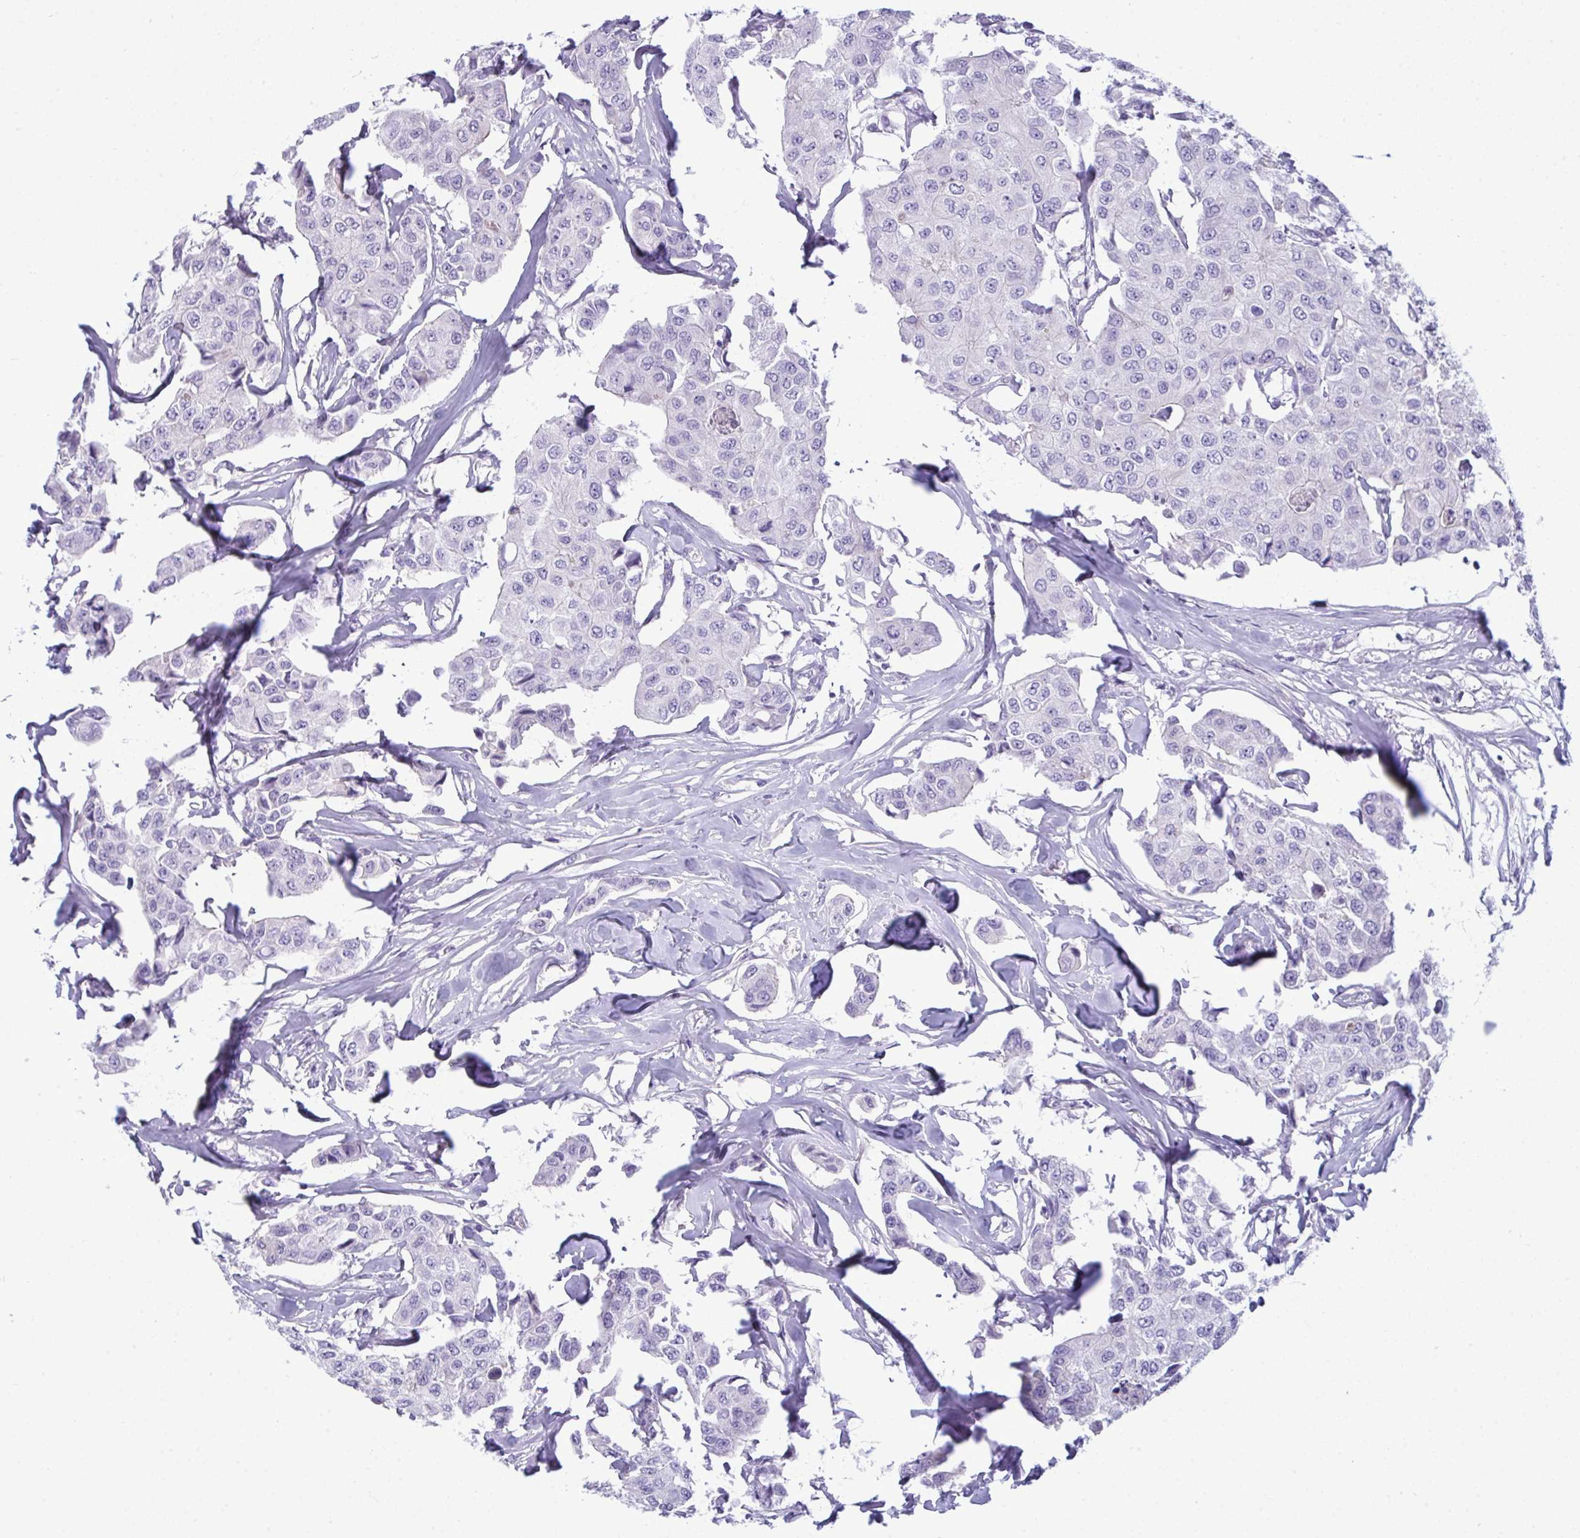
{"staining": {"intensity": "negative", "quantity": "none", "location": "none"}, "tissue": "breast cancer", "cell_type": "Tumor cells", "image_type": "cancer", "snomed": [{"axis": "morphology", "description": "Duct carcinoma"}, {"axis": "topography", "description": "Breast"}, {"axis": "topography", "description": "Lymph node"}], "caption": "A photomicrograph of human breast cancer (intraductal carcinoma) is negative for staining in tumor cells.", "gene": "MYH10", "patient": {"sex": "female", "age": 80}}